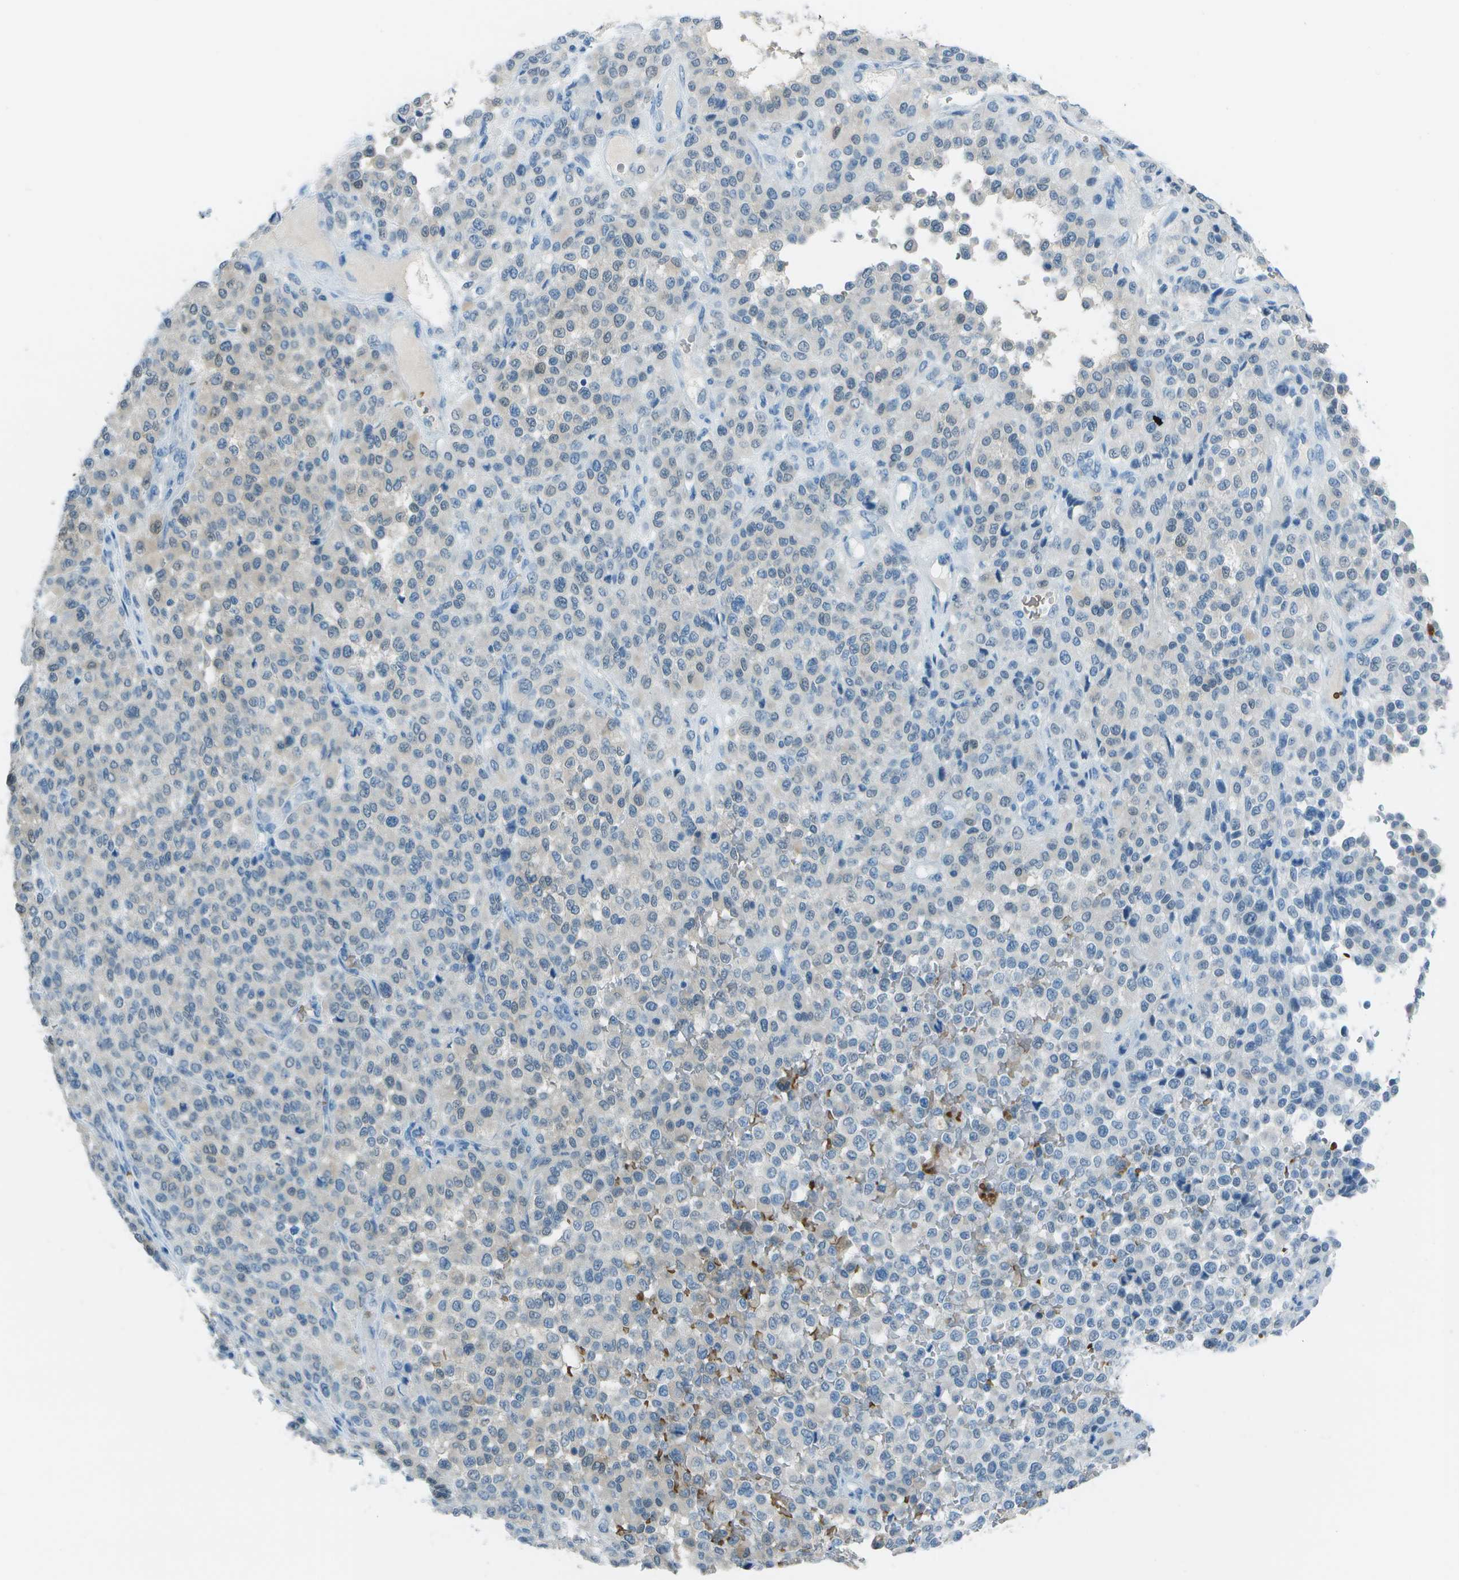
{"staining": {"intensity": "weak", "quantity": "<25%", "location": "nuclear"}, "tissue": "melanoma", "cell_type": "Tumor cells", "image_type": "cancer", "snomed": [{"axis": "morphology", "description": "Malignant melanoma, Metastatic site"}, {"axis": "topography", "description": "Pancreas"}], "caption": "Immunohistochemistry micrograph of neoplastic tissue: melanoma stained with DAB shows no significant protein staining in tumor cells. Nuclei are stained in blue.", "gene": "ASL", "patient": {"sex": "female", "age": 30}}